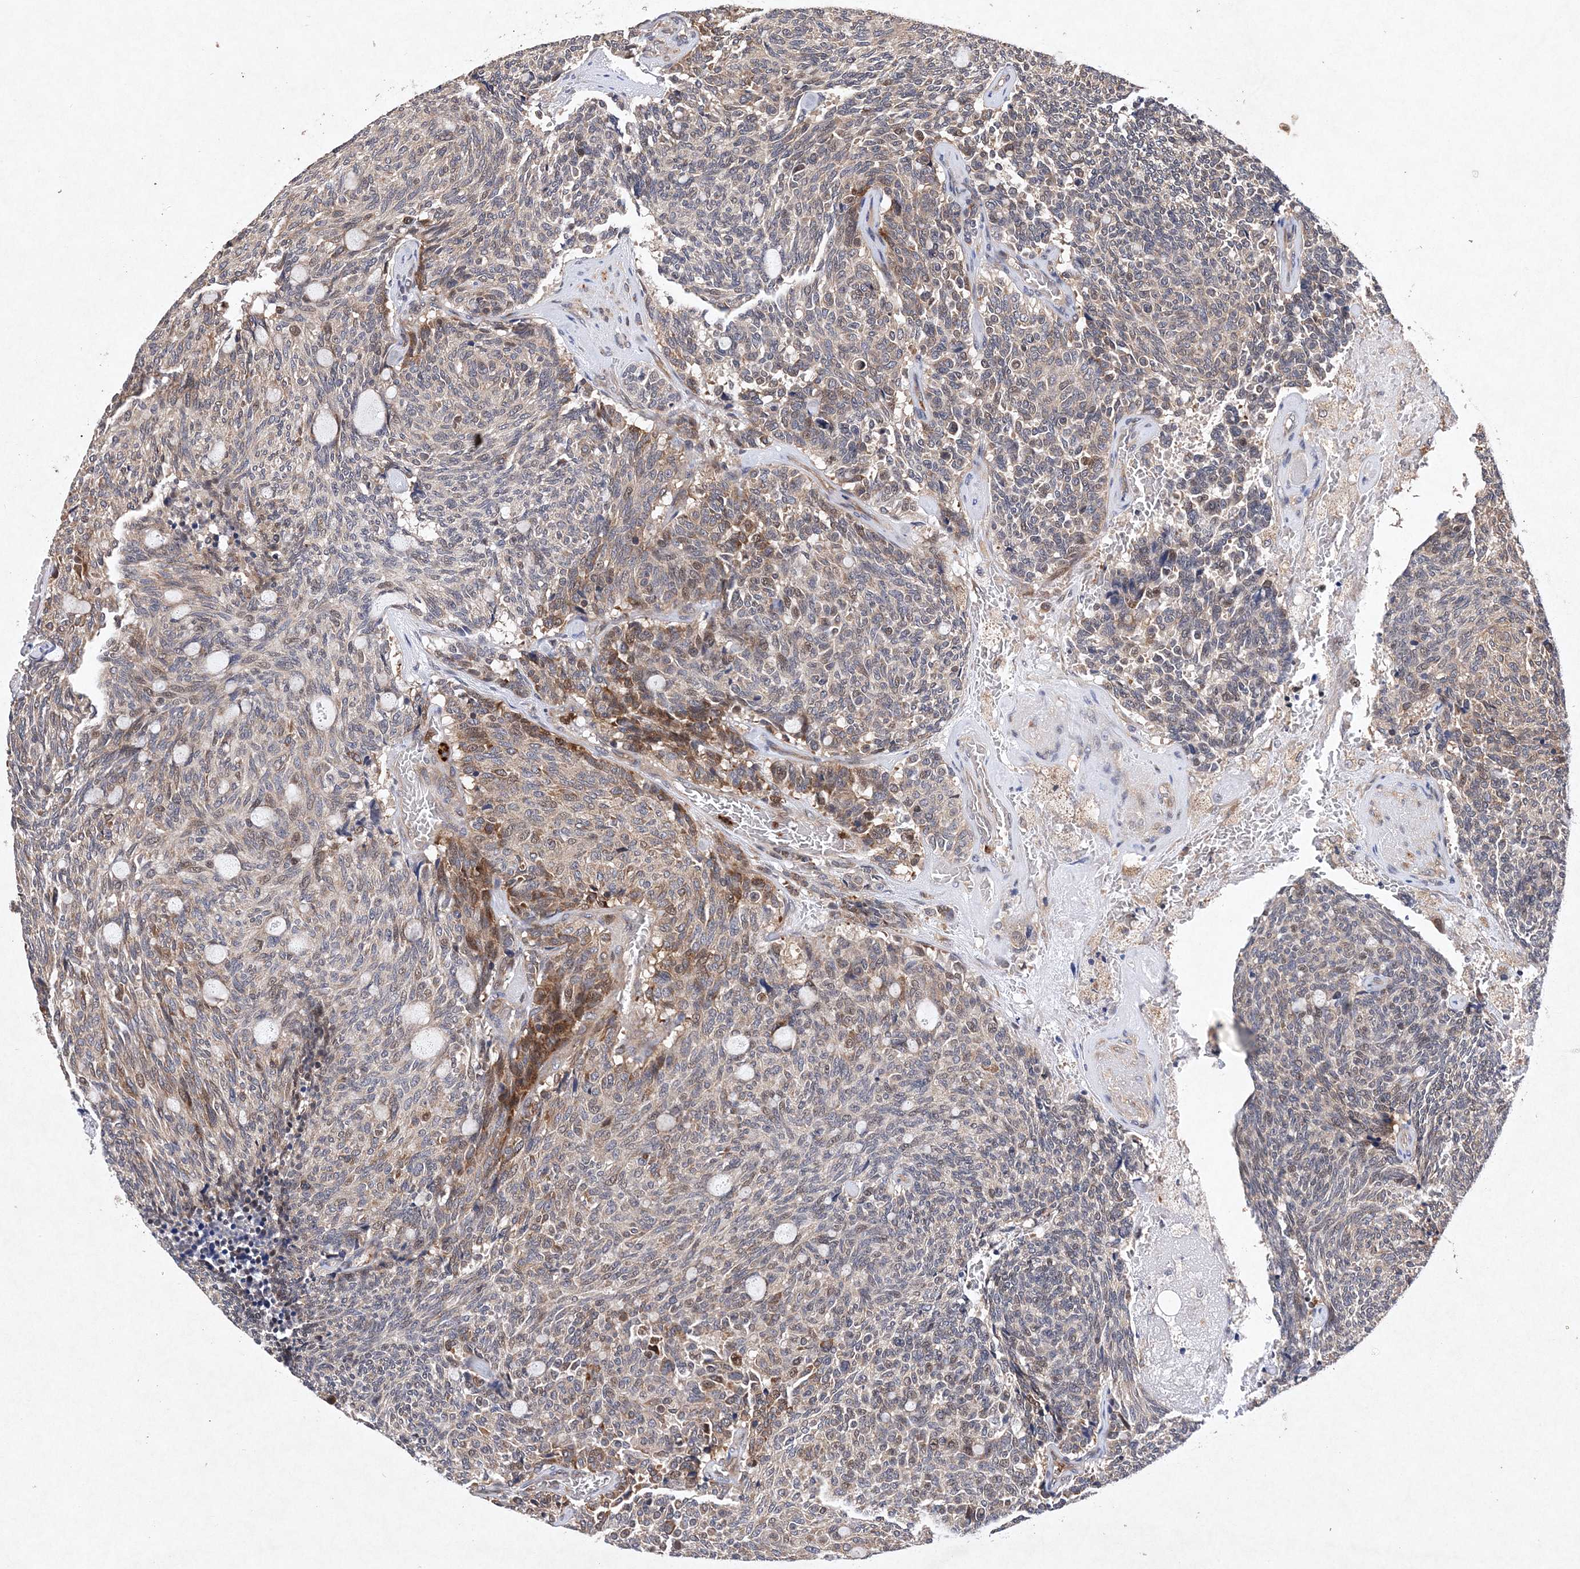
{"staining": {"intensity": "moderate", "quantity": "<25%", "location": "cytoplasmic/membranous"}, "tissue": "carcinoid", "cell_type": "Tumor cells", "image_type": "cancer", "snomed": [{"axis": "morphology", "description": "Carcinoid, malignant, NOS"}, {"axis": "topography", "description": "Pancreas"}], "caption": "Carcinoid stained with IHC demonstrates moderate cytoplasmic/membranous positivity in about <25% of tumor cells.", "gene": "PROSER1", "patient": {"sex": "female", "age": 54}}